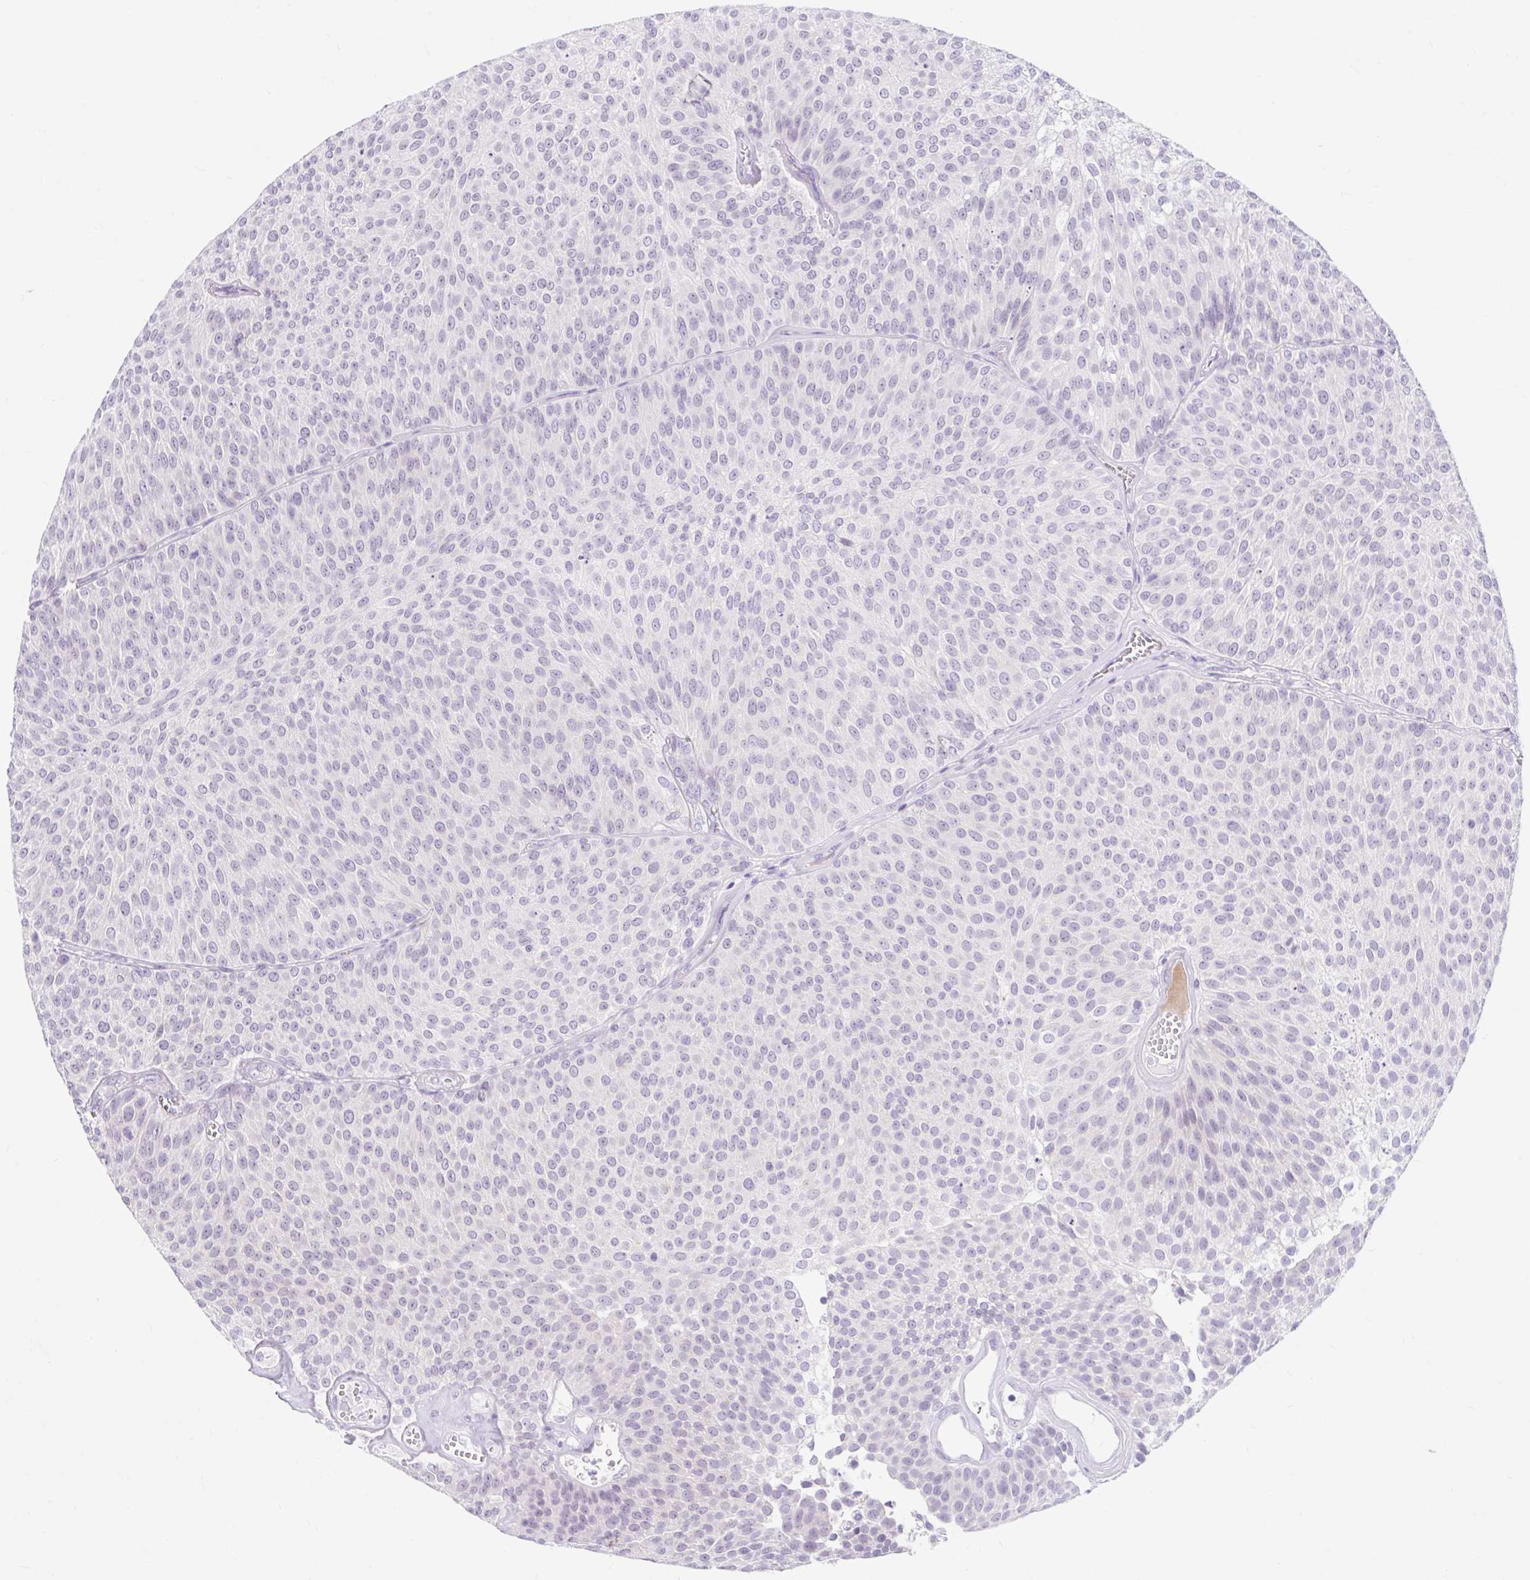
{"staining": {"intensity": "negative", "quantity": "none", "location": "none"}, "tissue": "urothelial cancer", "cell_type": "Tumor cells", "image_type": "cancer", "snomed": [{"axis": "morphology", "description": "Urothelial carcinoma, Low grade"}, {"axis": "topography", "description": "Urinary bladder"}], "caption": "Immunohistochemistry image of neoplastic tissue: human urothelial cancer stained with DAB reveals no significant protein expression in tumor cells.", "gene": "ITPK1", "patient": {"sex": "female", "age": 79}}